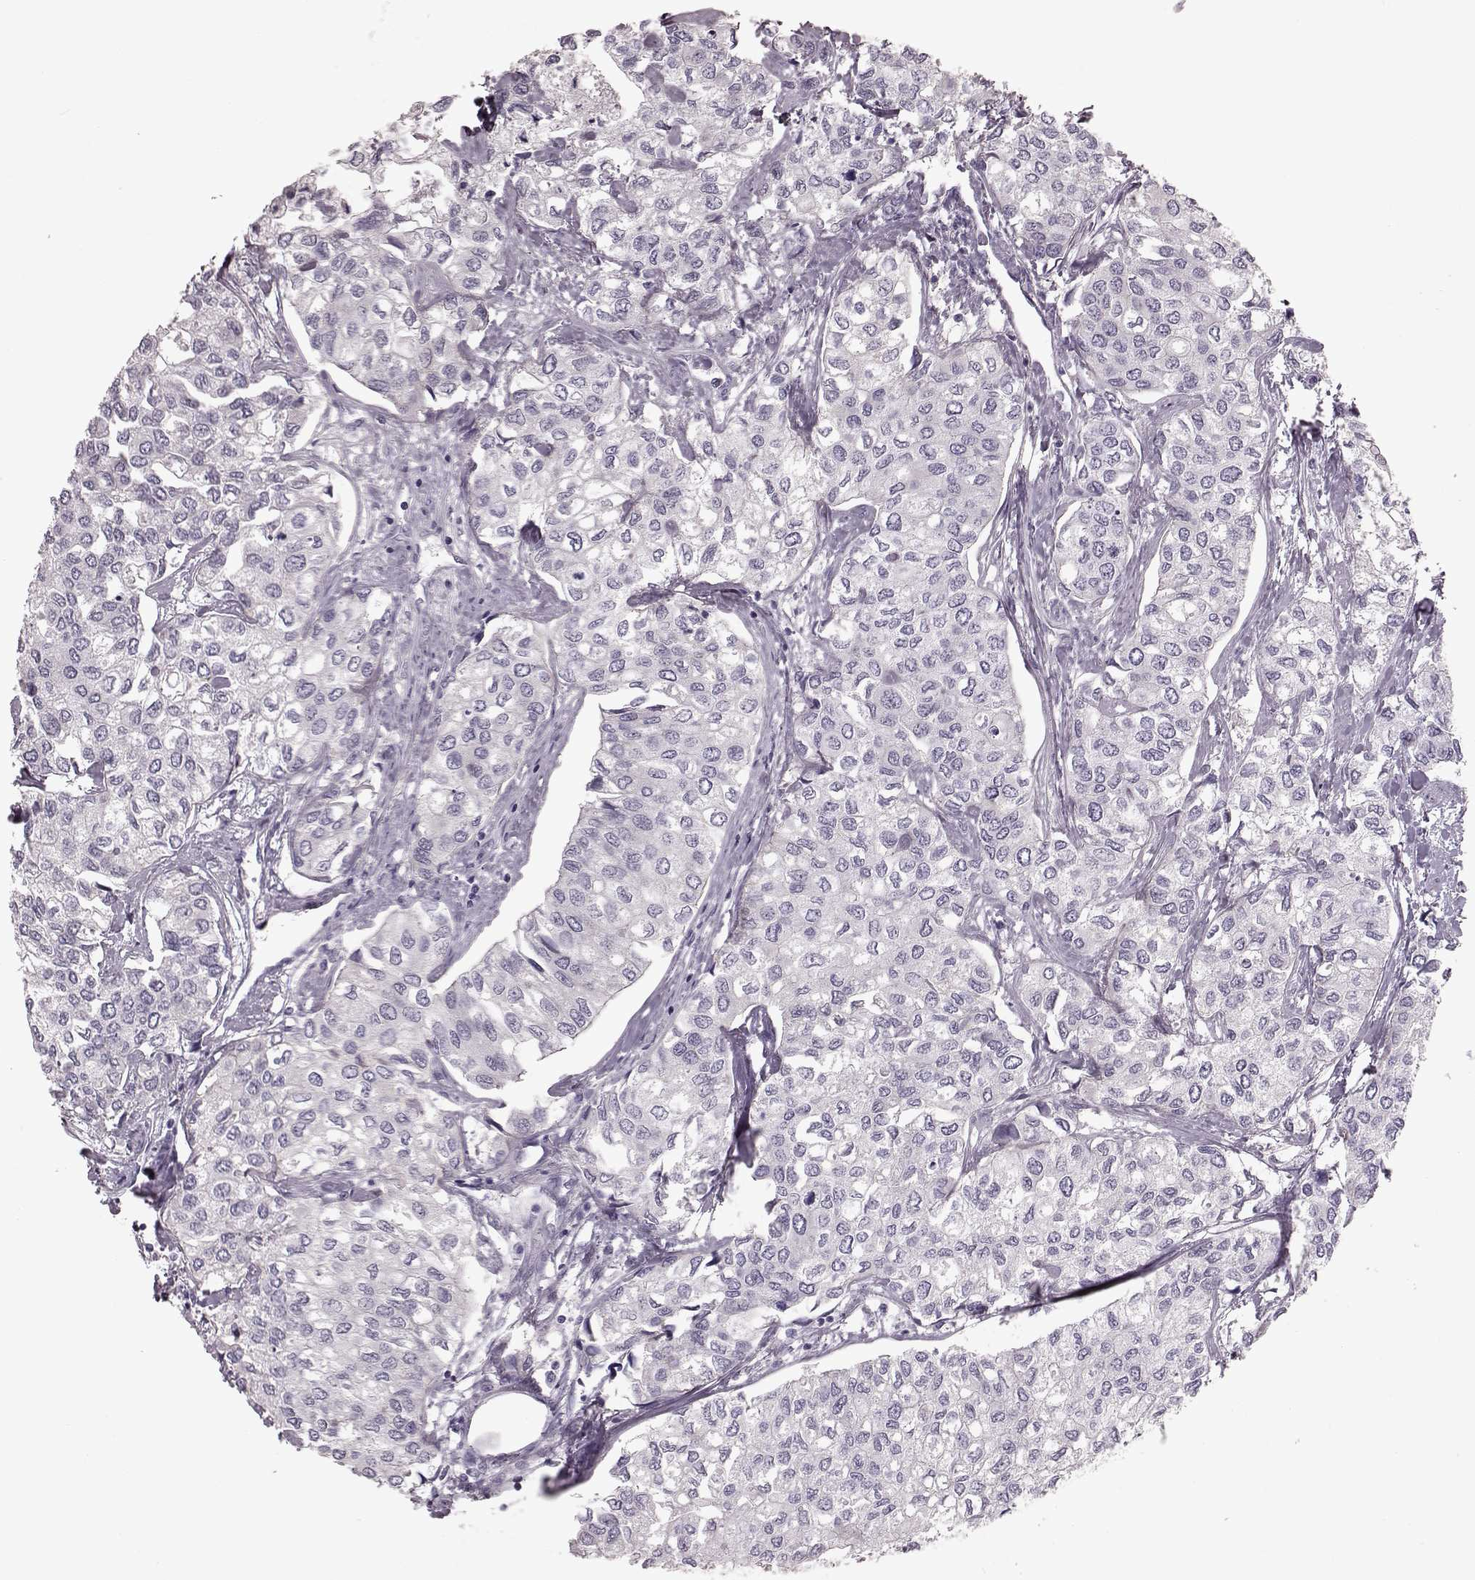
{"staining": {"intensity": "negative", "quantity": "none", "location": "none"}, "tissue": "urothelial cancer", "cell_type": "Tumor cells", "image_type": "cancer", "snomed": [{"axis": "morphology", "description": "Urothelial carcinoma, High grade"}, {"axis": "topography", "description": "Urinary bladder"}], "caption": "This micrograph is of high-grade urothelial carcinoma stained with immunohistochemistry (IHC) to label a protein in brown with the nuclei are counter-stained blue. There is no expression in tumor cells.", "gene": "CRYBA2", "patient": {"sex": "male", "age": 73}}